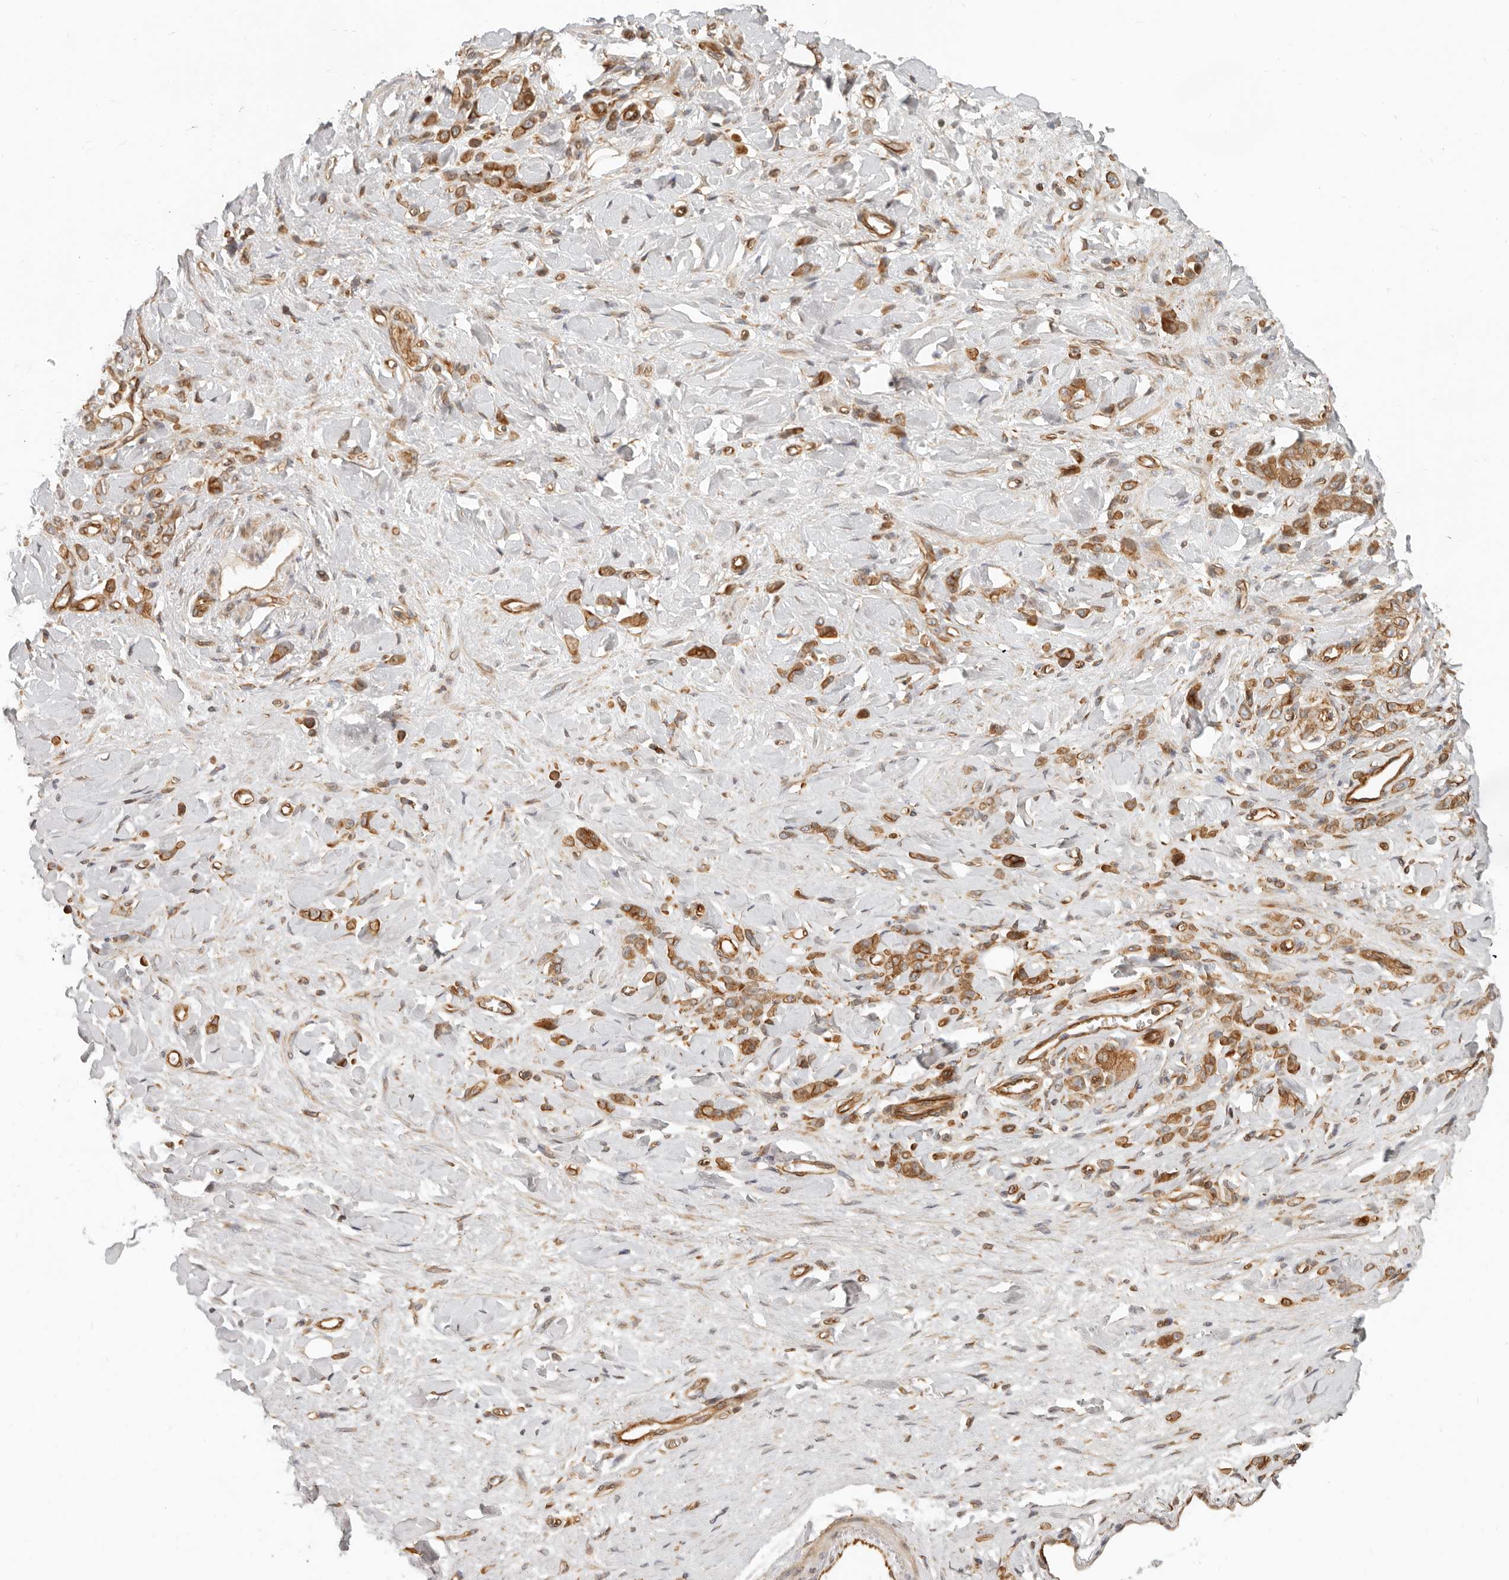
{"staining": {"intensity": "moderate", "quantity": ">75%", "location": "cytoplasmic/membranous"}, "tissue": "stomach cancer", "cell_type": "Tumor cells", "image_type": "cancer", "snomed": [{"axis": "morphology", "description": "Normal tissue, NOS"}, {"axis": "morphology", "description": "Adenocarcinoma, NOS"}, {"axis": "topography", "description": "Stomach"}], "caption": "Adenocarcinoma (stomach) stained with immunohistochemistry (IHC) exhibits moderate cytoplasmic/membranous expression in approximately >75% of tumor cells.", "gene": "UFSP1", "patient": {"sex": "male", "age": 82}}